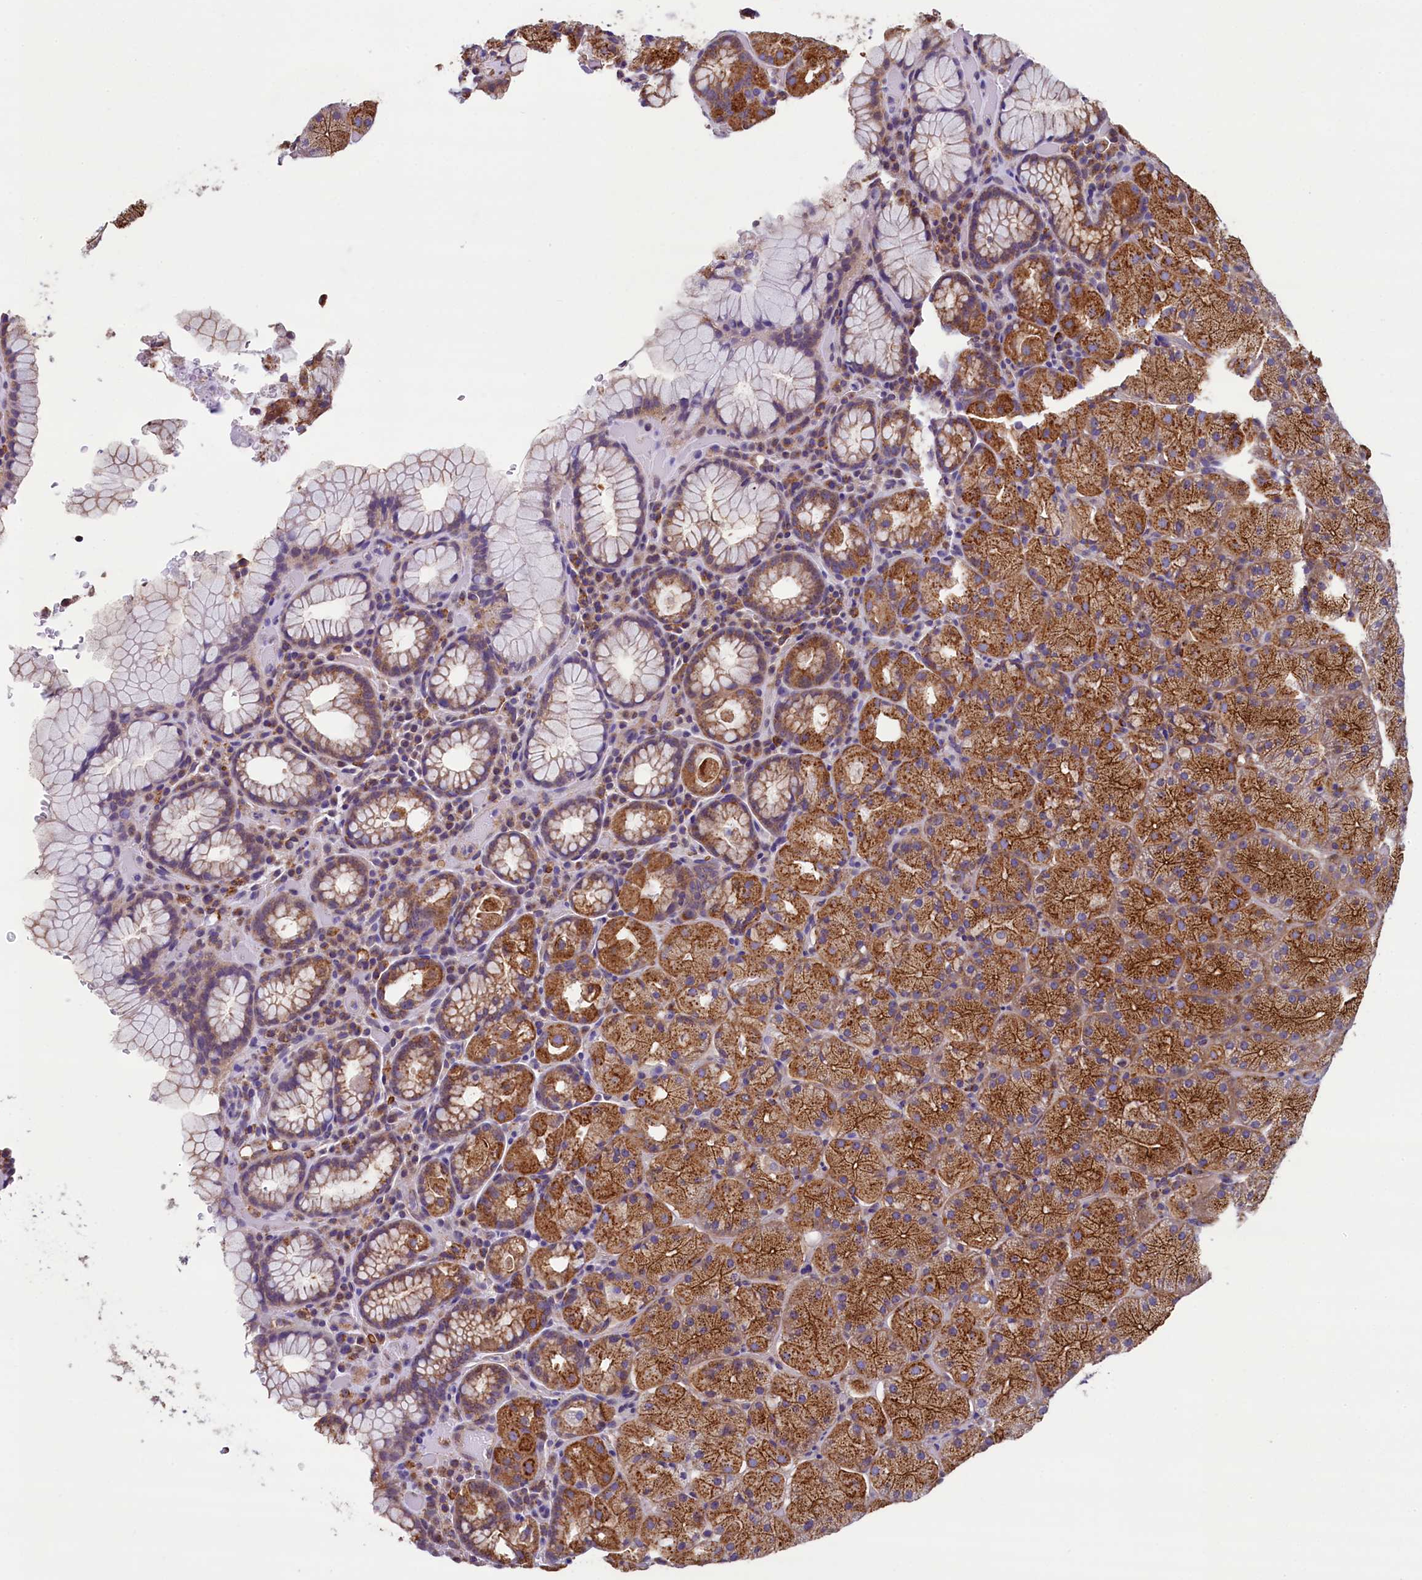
{"staining": {"intensity": "strong", "quantity": ">75%", "location": "cytoplasmic/membranous"}, "tissue": "stomach", "cell_type": "Glandular cells", "image_type": "normal", "snomed": [{"axis": "morphology", "description": "Normal tissue, NOS"}, {"axis": "topography", "description": "Stomach, upper"}, {"axis": "topography", "description": "Stomach, lower"}], "caption": "Immunohistochemical staining of benign stomach displays >75% levels of strong cytoplasmic/membranous protein expression in approximately >75% of glandular cells.", "gene": "GPR21", "patient": {"sex": "male", "age": 80}}